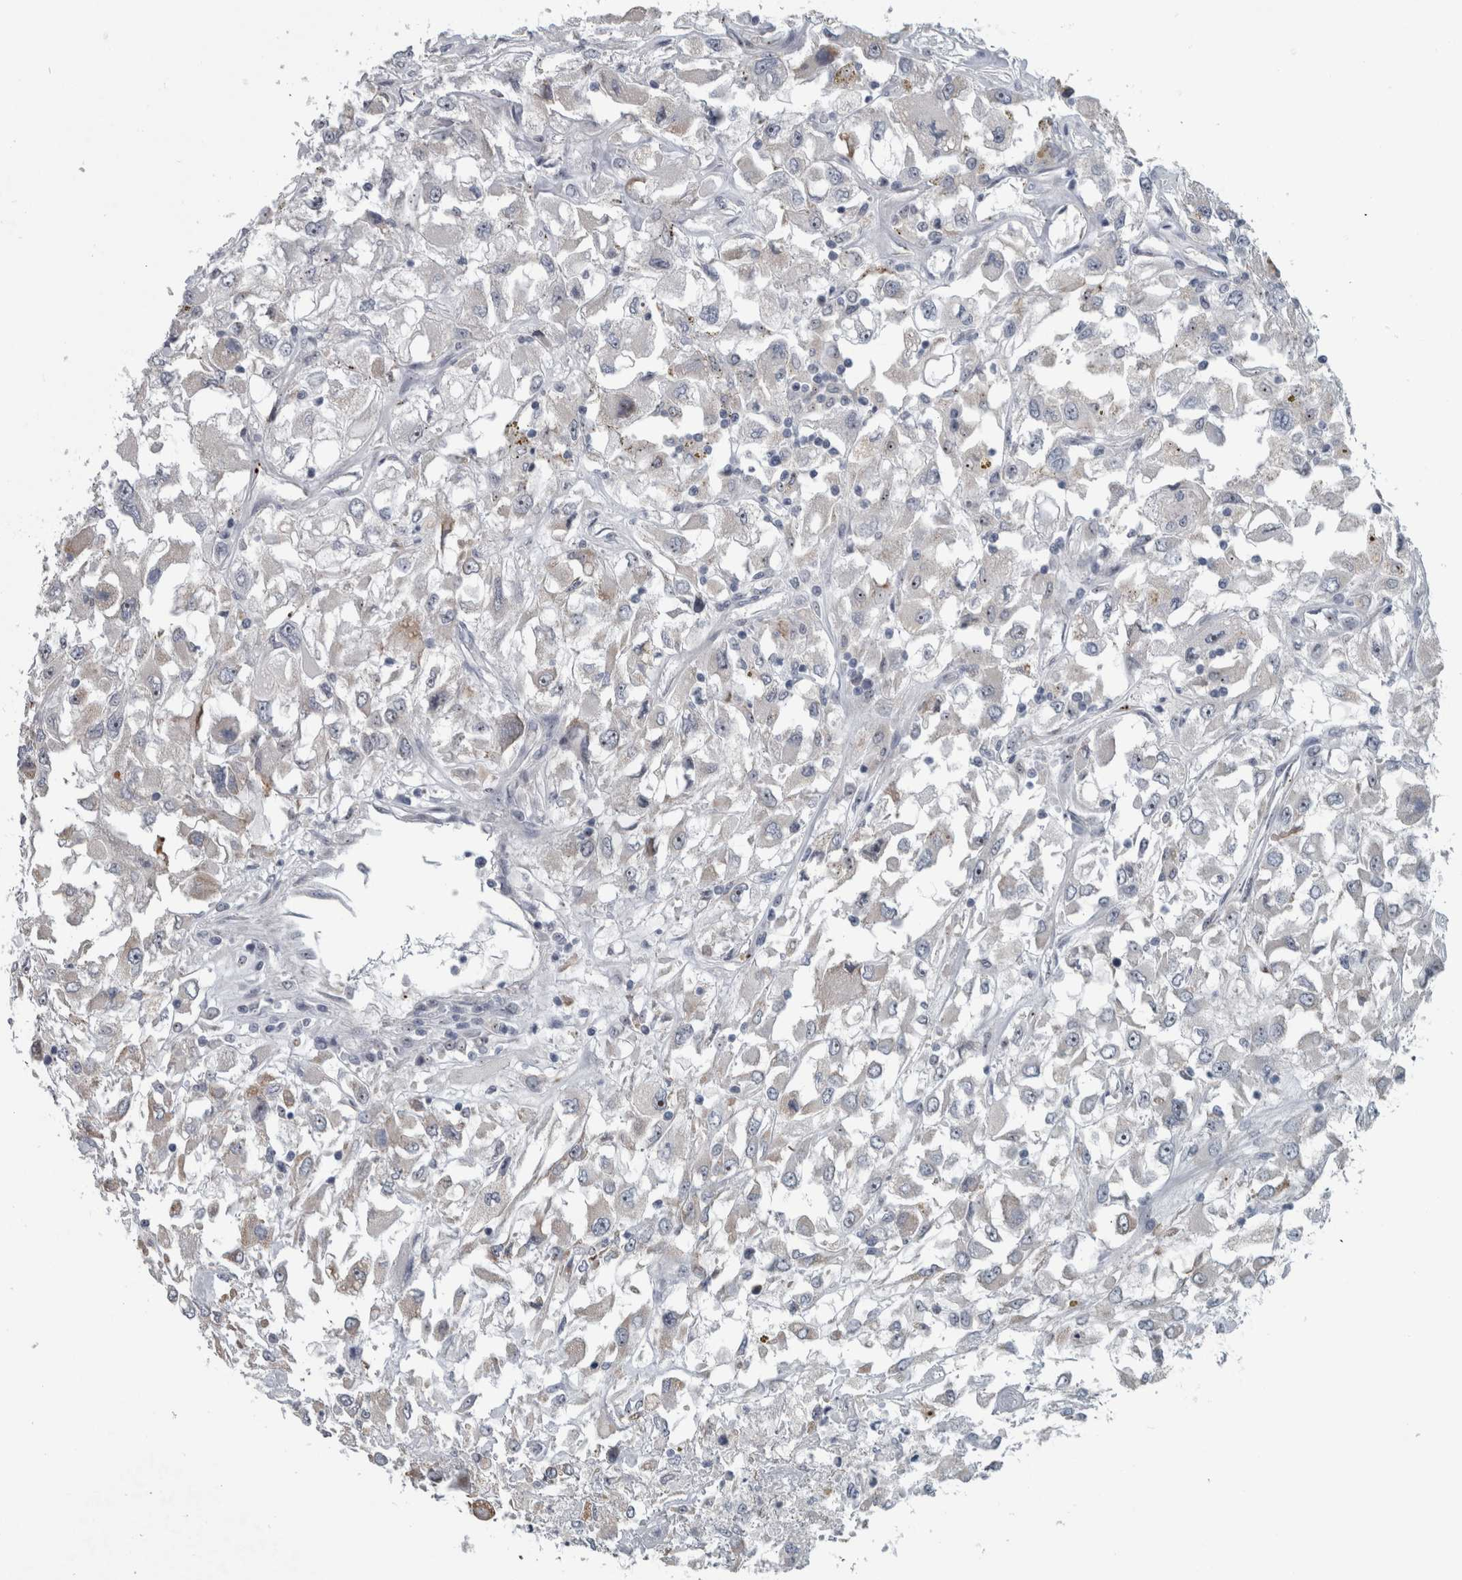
{"staining": {"intensity": "moderate", "quantity": "<25%", "location": "nuclear"}, "tissue": "renal cancer", "cell_type": "Tumor cells", "image_type": "cancer", "snomed": [{"axis": "morphology", "description": "Adenocarcinoma, NOS"}, {"axis": "topography", "description": "Kidney"}], "caption": "DAB (3,3'-diaminobenzidine) immunohistochemical staining of human renal cancer (adenocarcinoma) demonstrates moderate nuclear protein staining in approximately <25% of tumor cells.", "gene": "UTP6", "patient": {"sex": "female", "age": 52}}